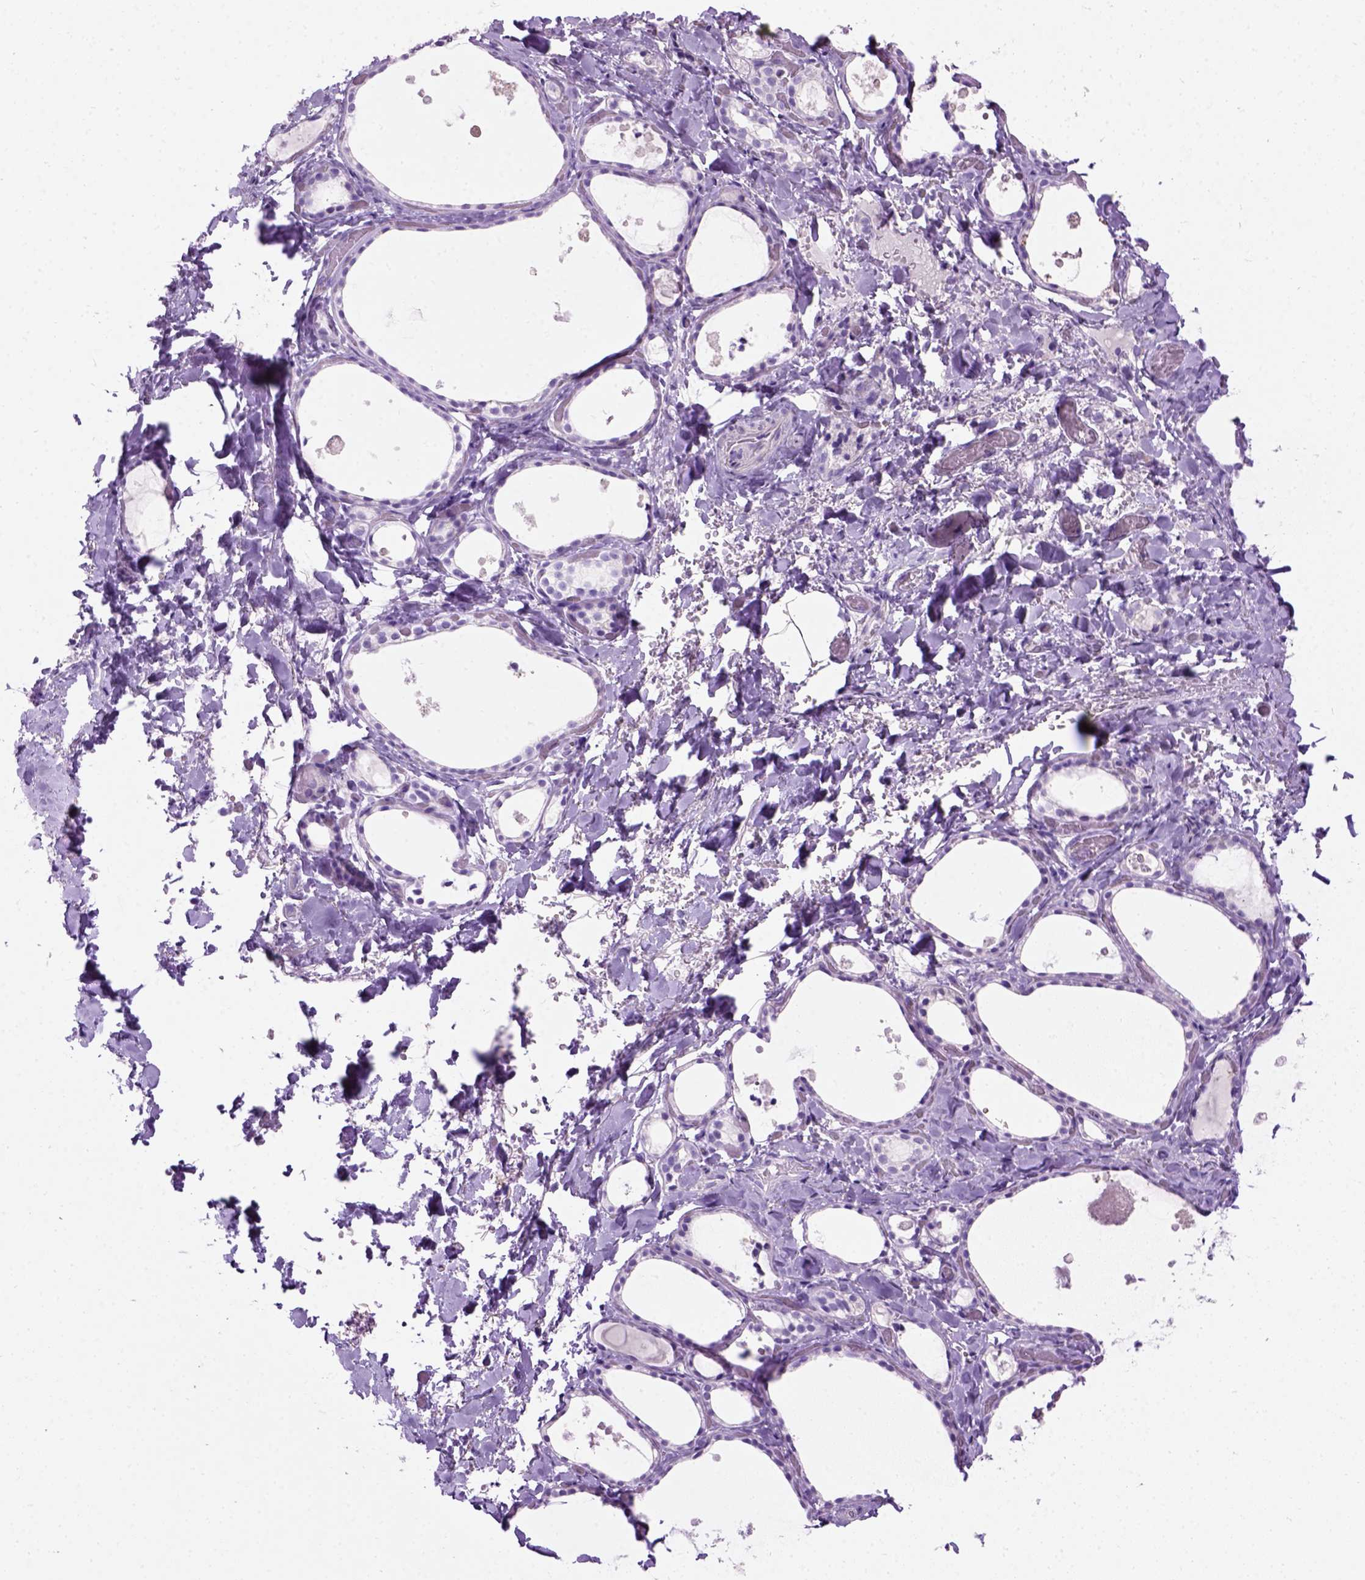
{"staining": {"intensity": "negative", "quantity": "none", "location": "none"}, "tissue": "thyroid gland", "cell_type": "Glandular cells", "image_type": "normal", "snomed": [{"axis": "morphology", "description": "Normal tissue, NOS"}, {"axis": "topography", "description": "Thyroid gland"}], "caption": "IHC histopathology image of unremarkable thyroid gland: human thyroid gland stained with DAB demonstrates no significant protein expression in glandular cells. The staining is performed using DAB brown chromogen with nuclei counter-stained in using hematoxylin.", "gene": "GABRB2", "patient": {"sex": "female", "age": 56}}